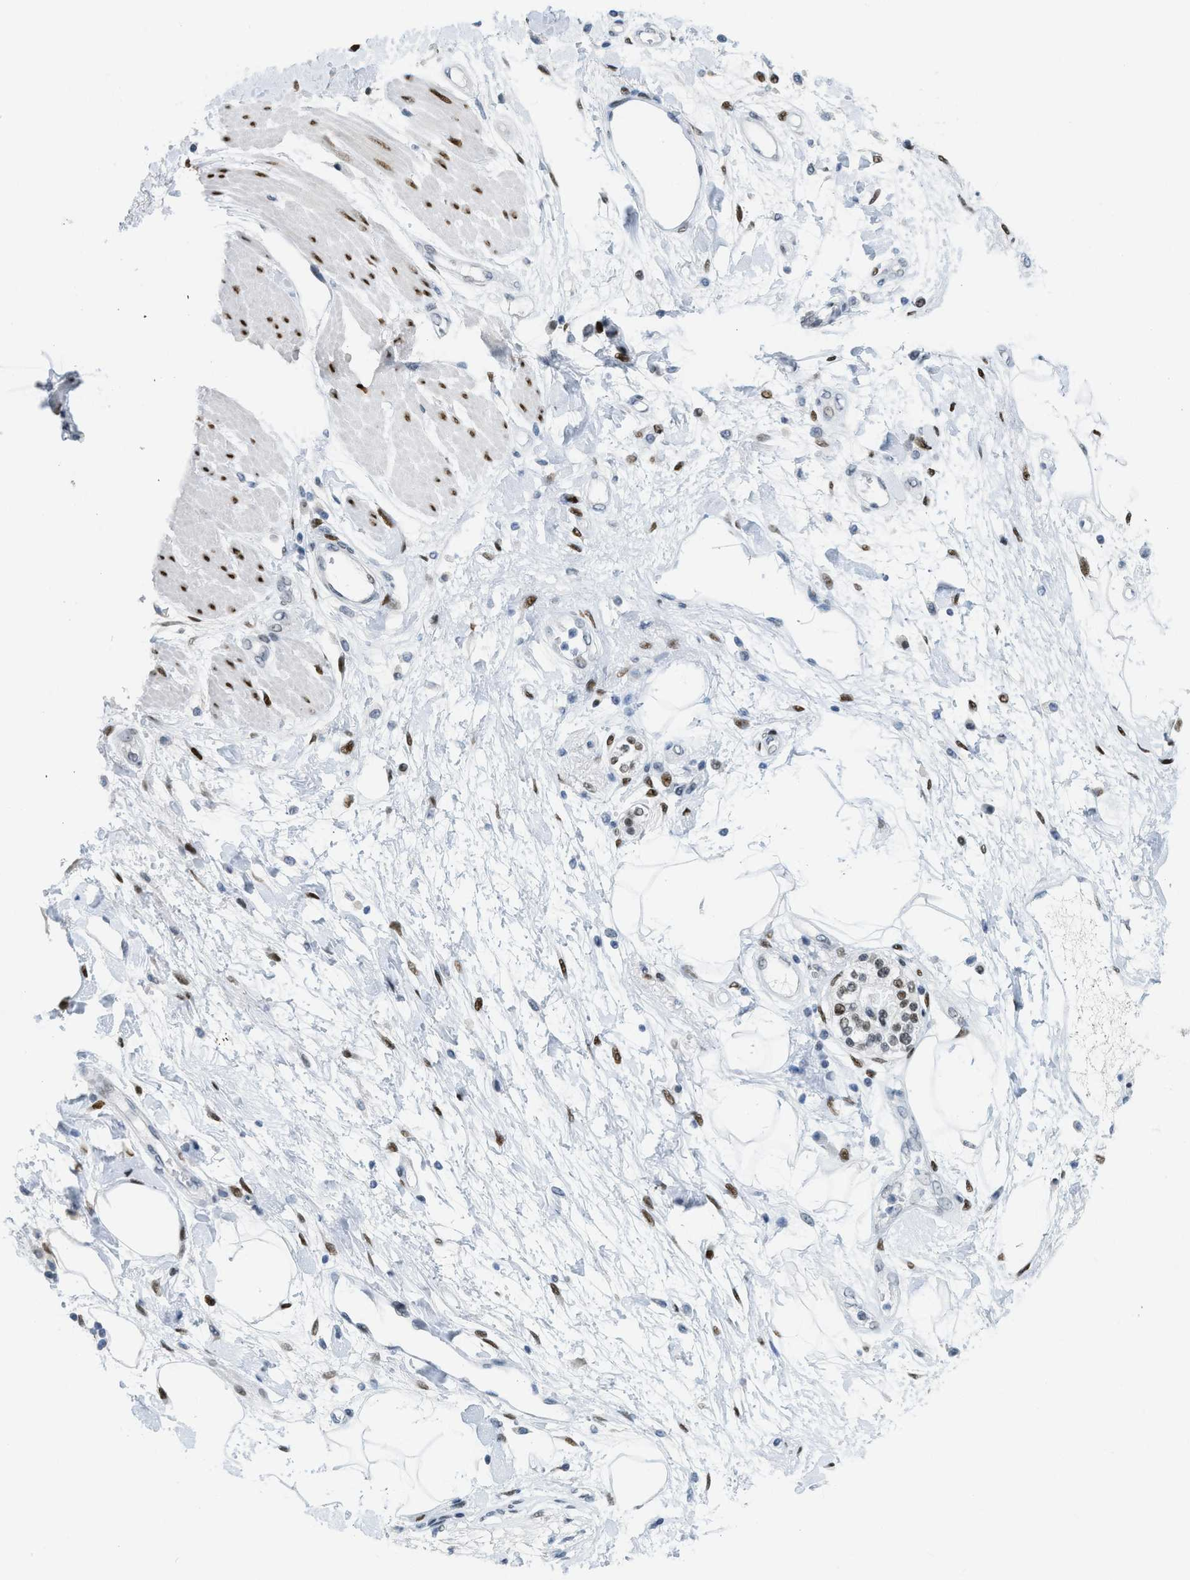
{"staining": {"intensity": "moderate", "quantity": "<25%", "location": "cytoplasmic/membranous,nuclear"}, "tissue": "adipose tissue", "cell_type": "Adipocytes", "image_type": "normal", "snomed": [{"axis": "morphology", "description": "Normal tissue, NOS"}, {"axis": "morphology", "description": "Adenocarcinoma, NOS"}, {"axis": "topography", "description": "Duodenum"}, {"axis": "topography", "description": "Peripheral nerve tissue"}], "caption": "Immunohistochemistry (IHC) image of benign human adipose tissue stained for a protein (brown), which displays low levels of moderate cytoplasmic/membranous,nuclear expression in about <25% of adipocytes.", "gene": "PBX1", "patient": {"sex": "female", "age": 60}}